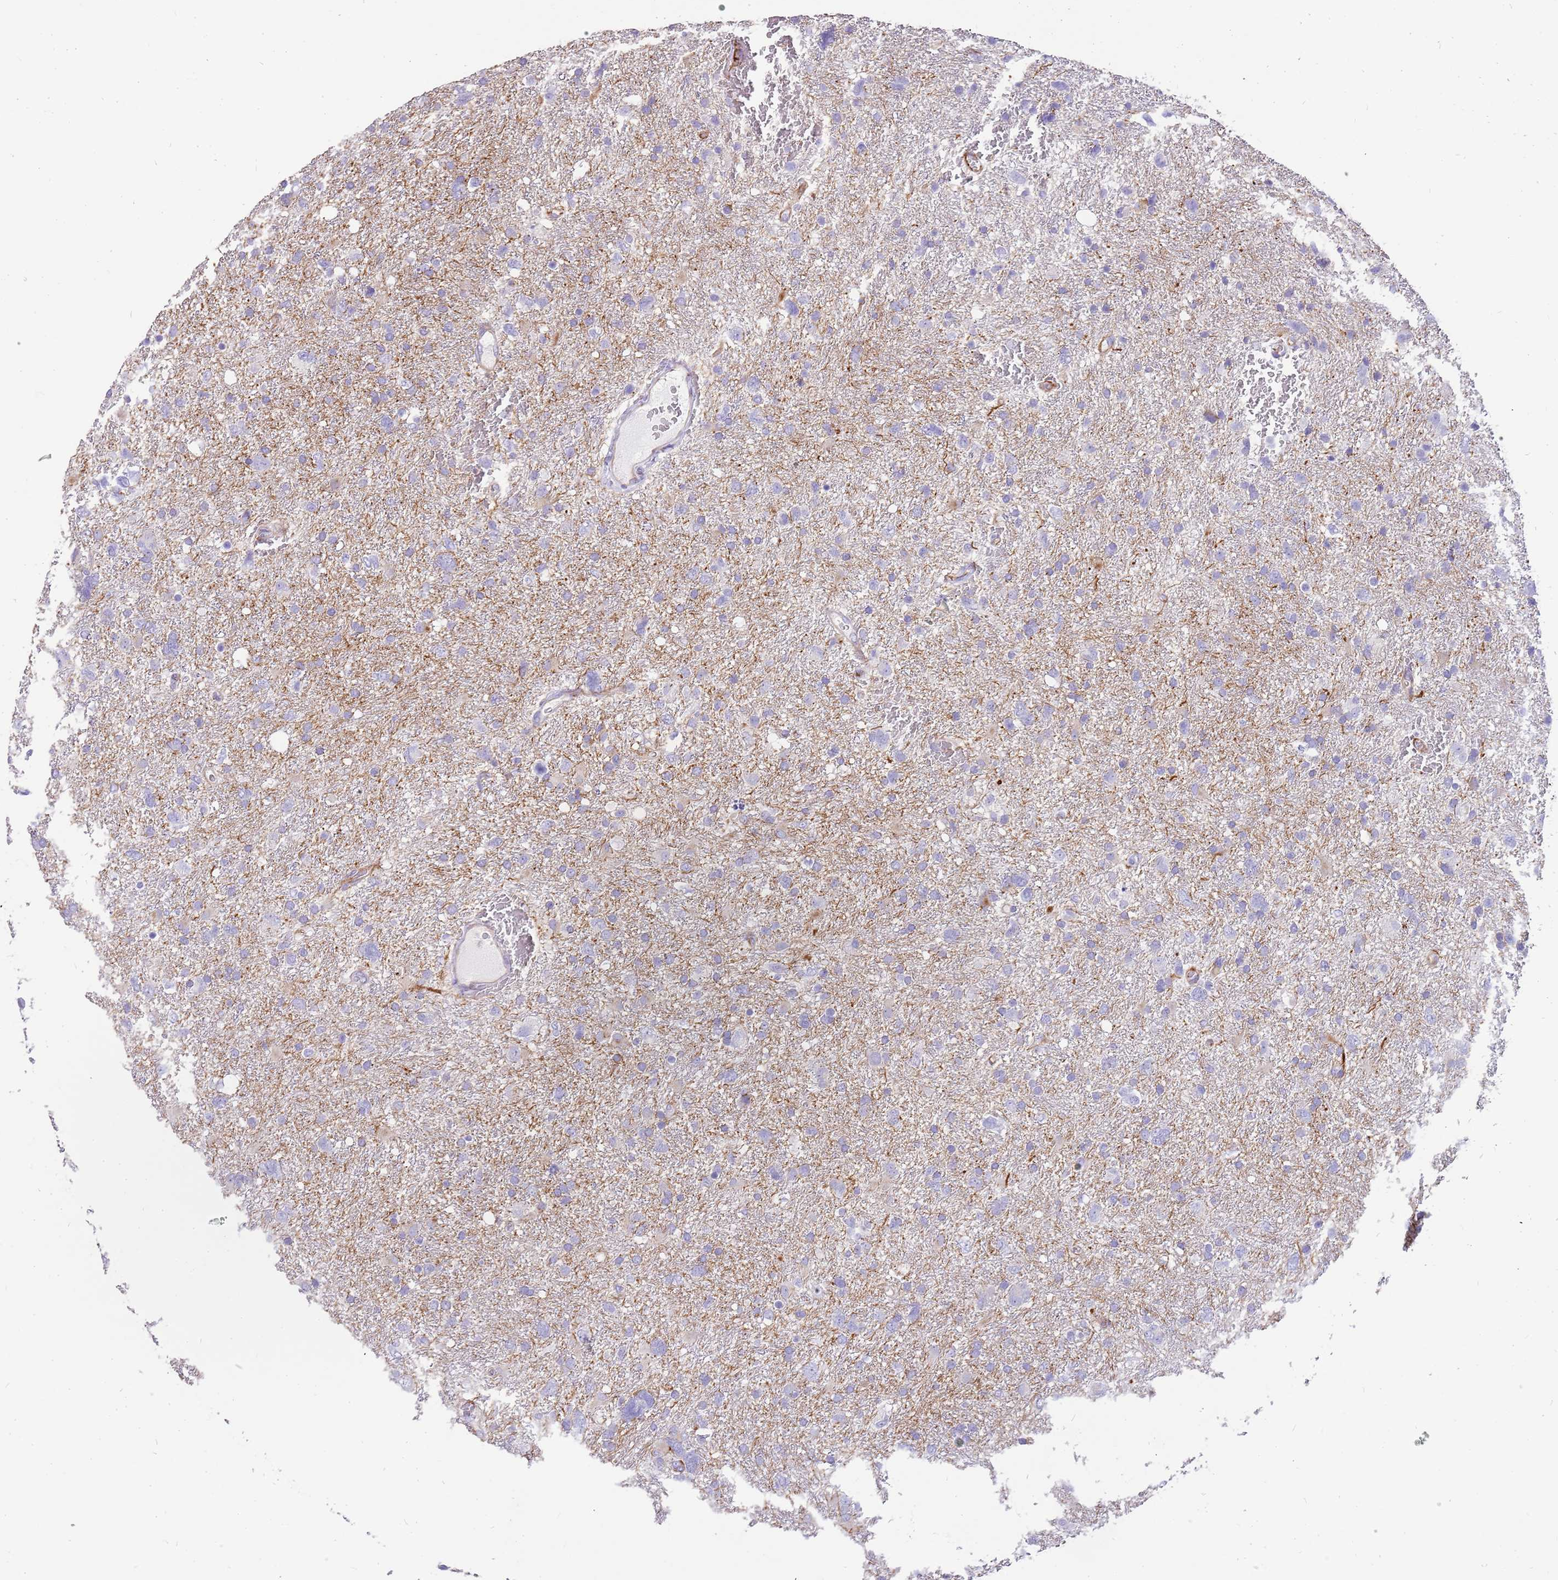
{"staining": {"intensity": "negative", "quantity": "none", "location": "none"}, "tissue": "glioma", "cell_type": "Tumor cells", "image_type": "cancer", "snomed": [{"axis": "morphology", "description": "Glioma, malignant, High grade"}, {"axis": "topography", "description": "Brain"}], "caption": "This is a photomicrograph of immunohistochemistry (IHC) staining of glioma, which shows no positivity in tumor cells.", "gene": "ZDHHC1", "patient": {"sex": "male", "age": 61}}